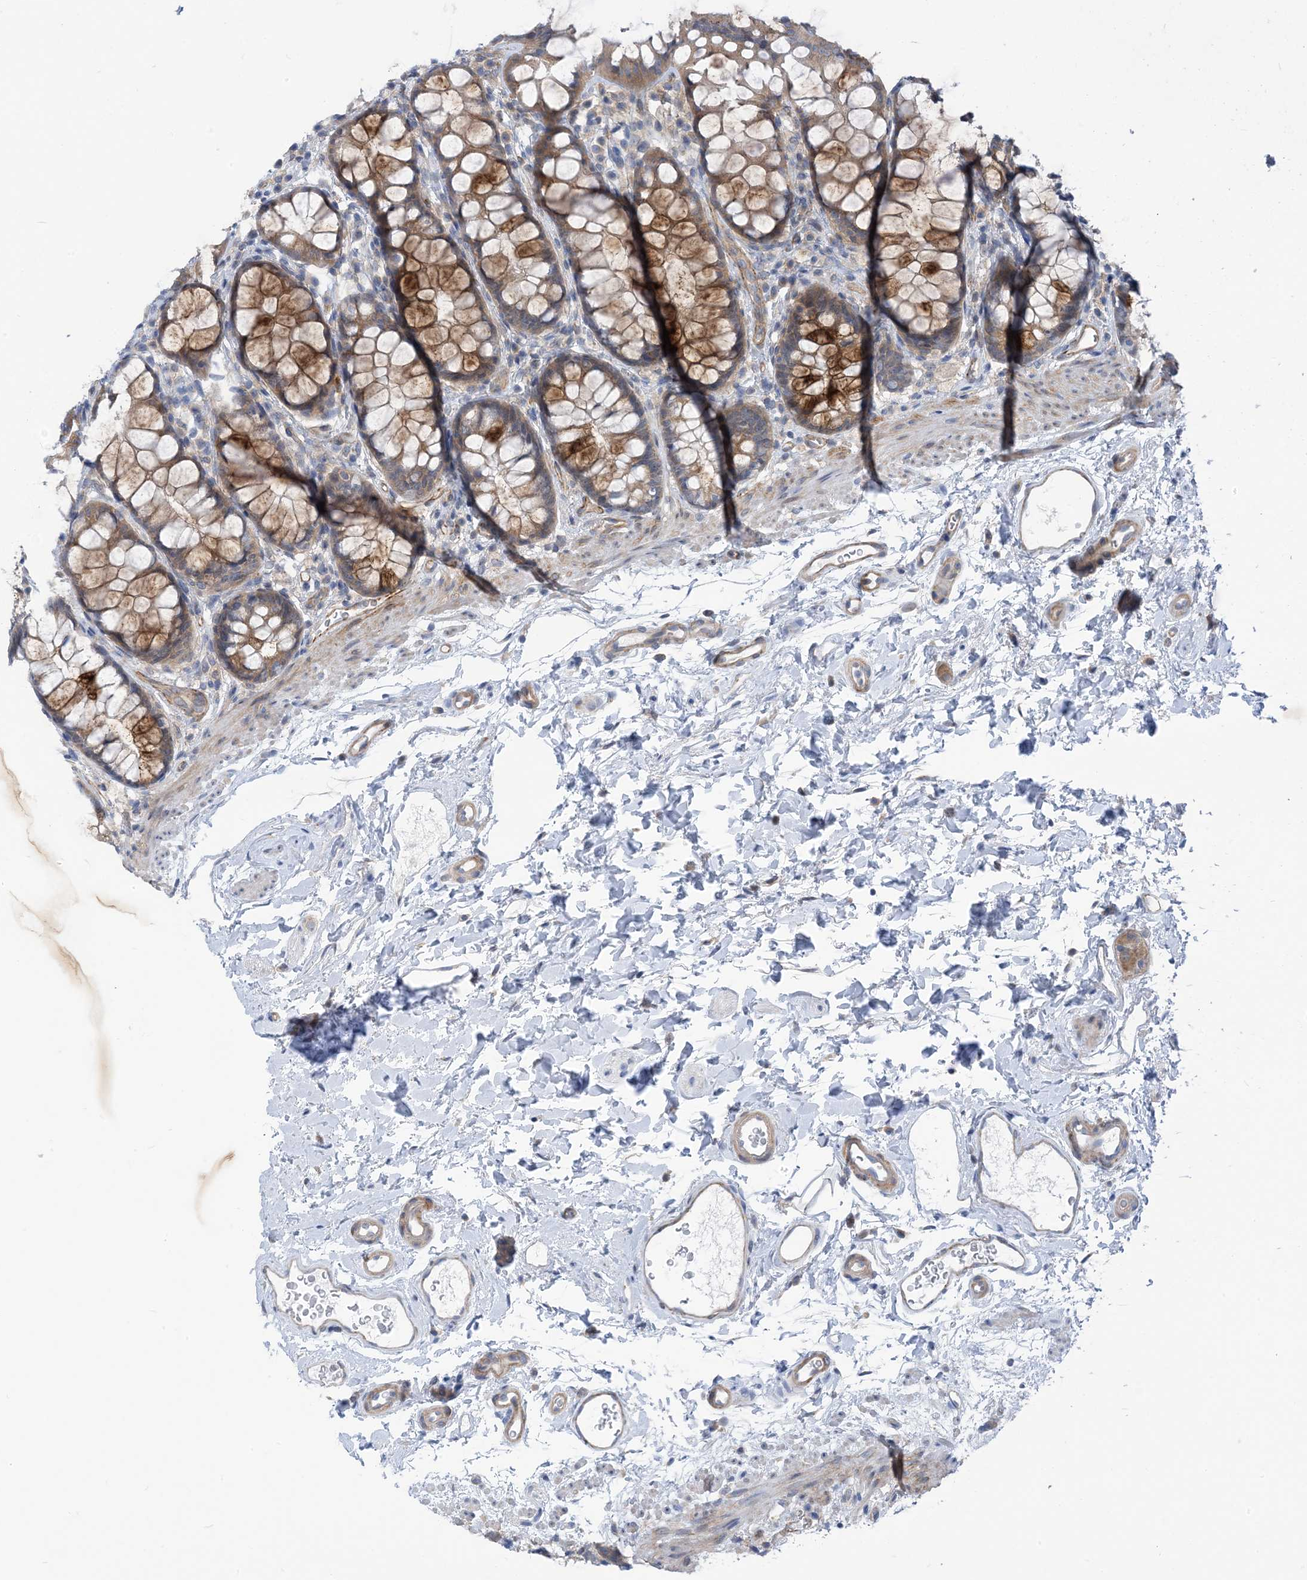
{"staining": {"intensity": "moderate", "quantity": ">75%", "location": "cytoplasmic/membranous"}, "tissue": "rectum", "cell_type": "Glandular cells", "image_type": "normal", "snomed": [{"axis": "morphology", "description": "Normal tissue, NOS"}, {"axis": "topography", "description": "Rectum"}], "caption": "Rectum stained with DAB immunohistochemistry (IHC) reveals medium levels of moderate cytoplasmic/membranous expression in about >75% of glandular cells.", "gene": "PLEKHA3", "patient": {"sex": "female", "age": 65}}